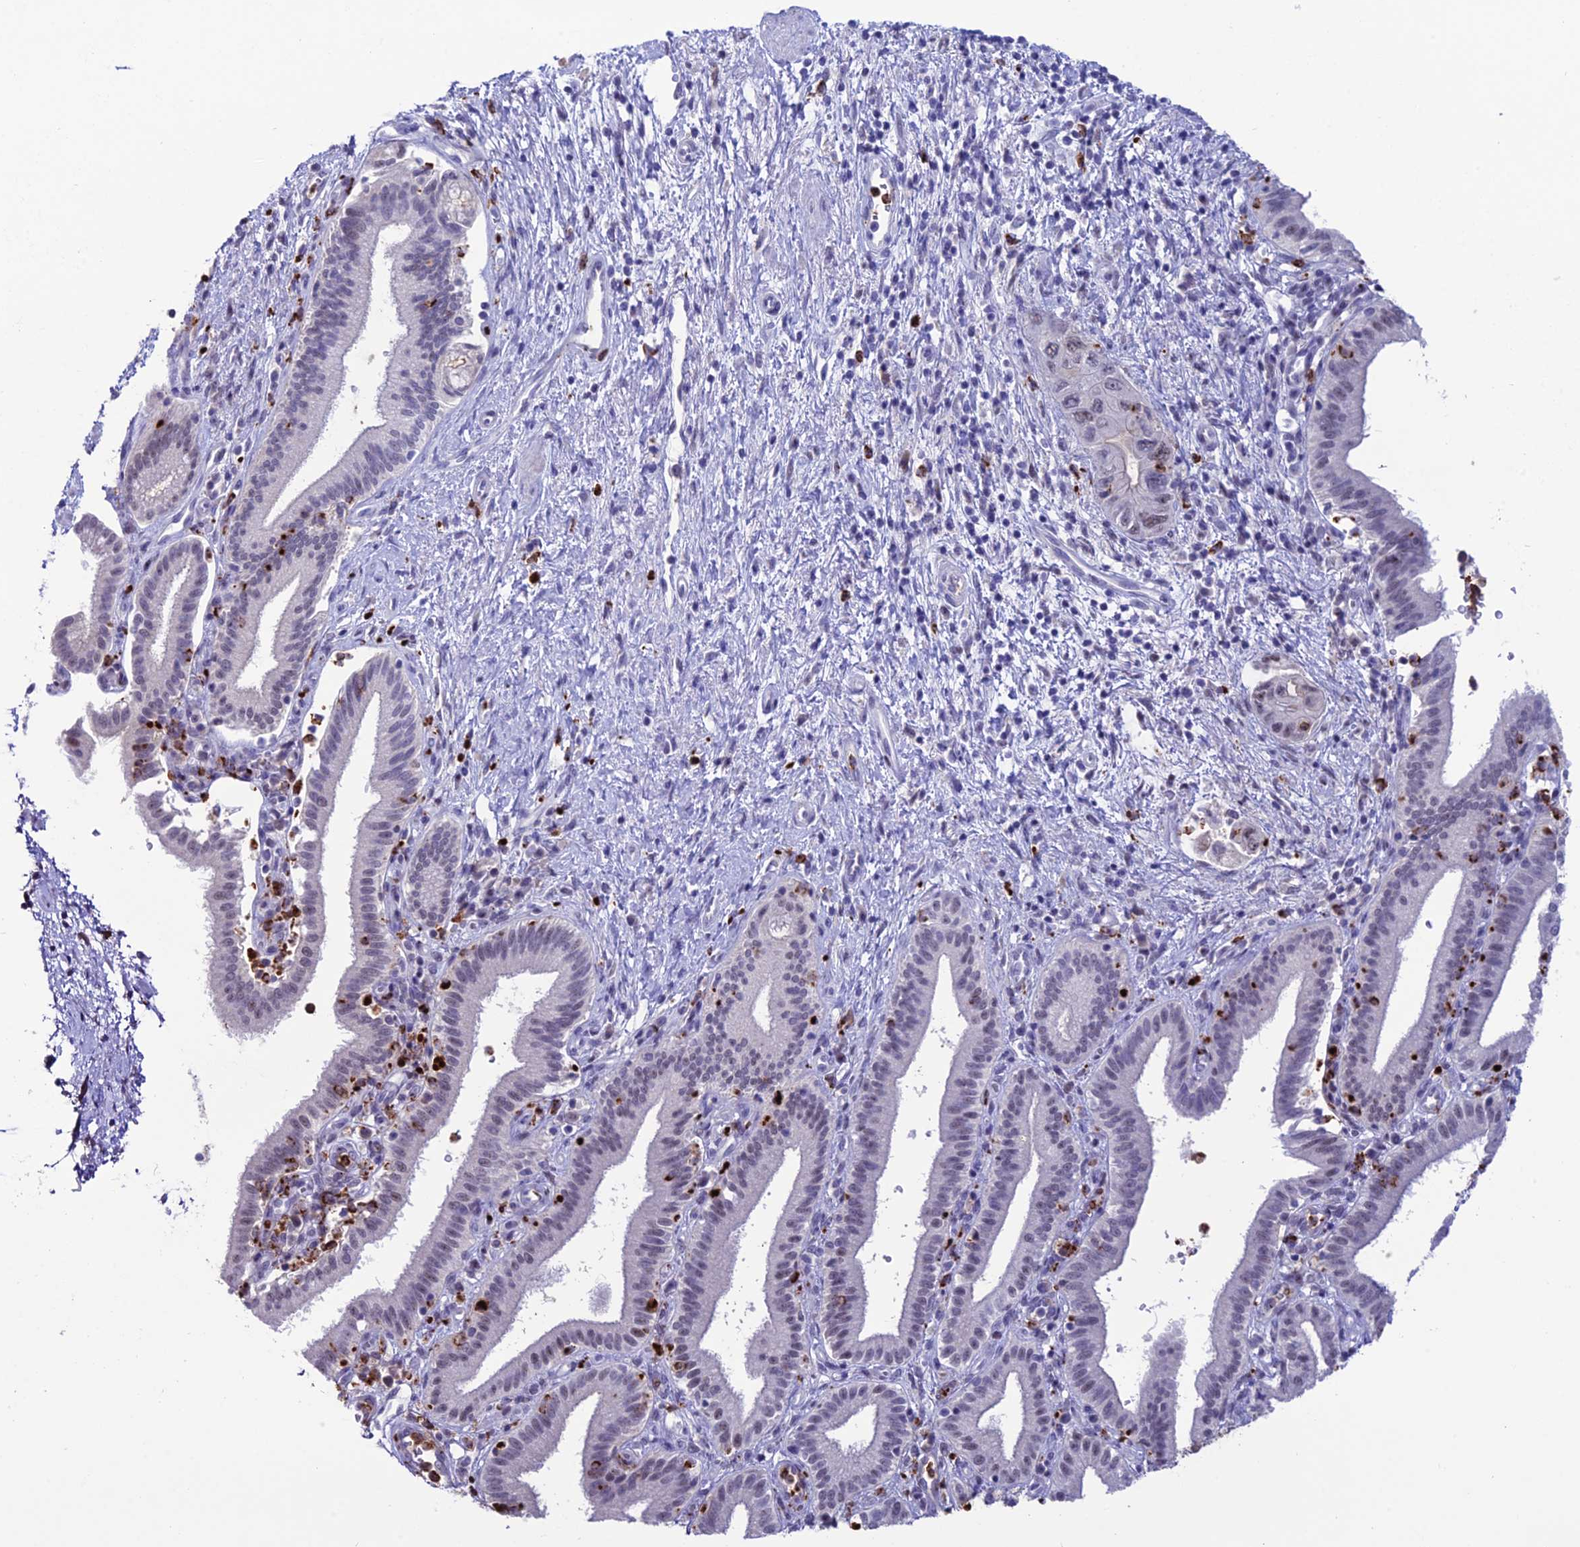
{"staining": {"intensity": "weak", "quantity": "<25%", "location": "nuclear"}, "tissue": "pancreatic cancer", "cell_type": "Tumor cells", "image_type": "cancer", "snomed": [{"axis": "morphology", "description": "Adenocarcinoma, NOS"}, {"axis": "topography", "description": "Pancreas"}], "caption": "An immunohistochemistry (IHC) image of pancreatic cancer is shown. There is no staining in tumor cells of pancreatic cancer.", "gene": "MFSD2B", "patient": {"sex": "female", "age": 73}}